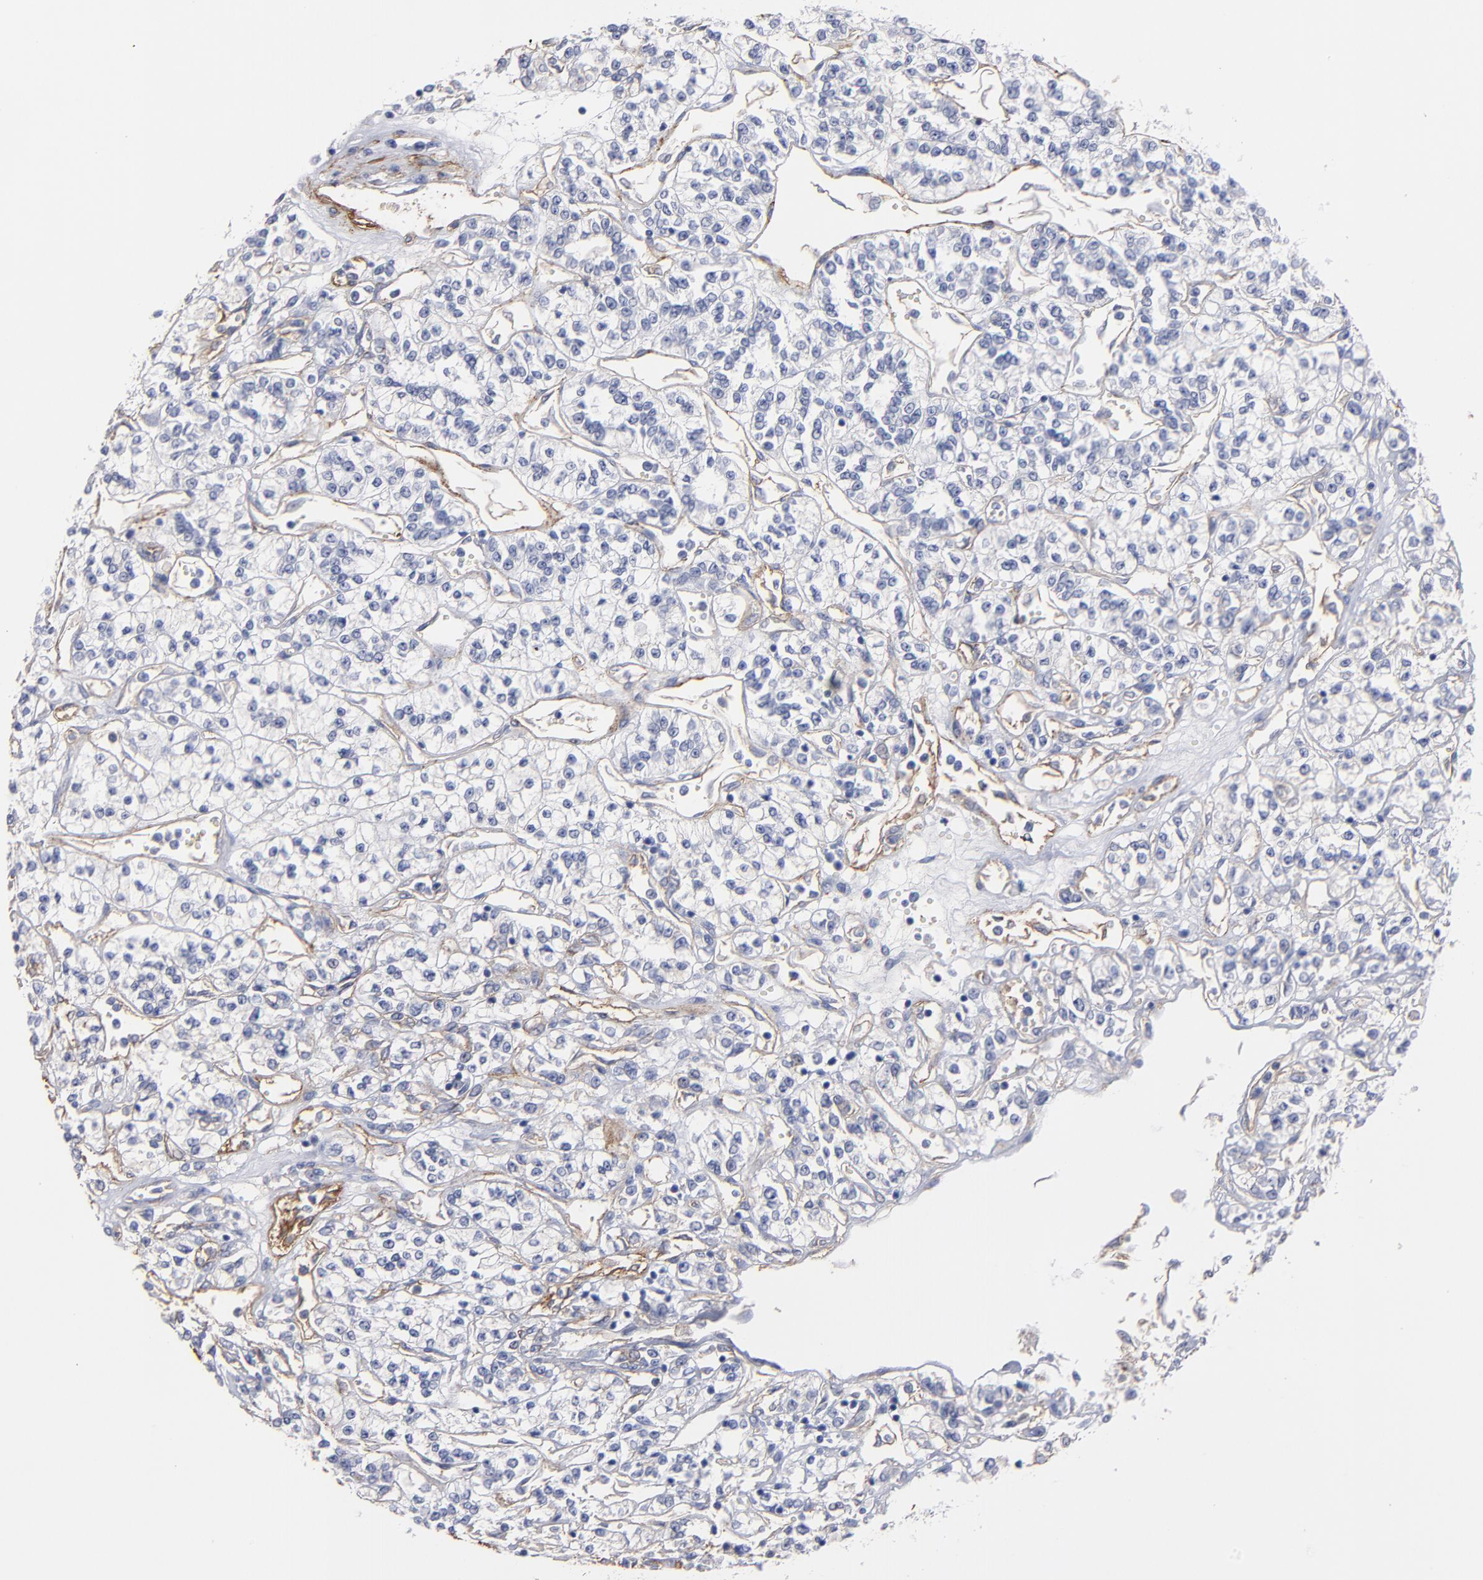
{"staining": {"intensity": "negative", "quantity": "none", "location": "none"}, "tissue": "renal cancer", "cell_type": "Tumor cells", "image_type": "cancer", "snomed": [{"axis": "morphology", "description": "Adenocarcinoma, NOS"}, {"axis": "topography", "description": "Kidney"}], "caption": "This micrograph is of adenocarcinoma (renal) stained with immunohistochemistry (IHC) to label a protein in brown with the nuclei are counter-stained blue. There is no staining in tumor cells. (Brightfield microscopy of DAB immunohistochemistry at high magnification).", "gene": "TM4SF1", "patient": {"sex": "female", "age": 76}}